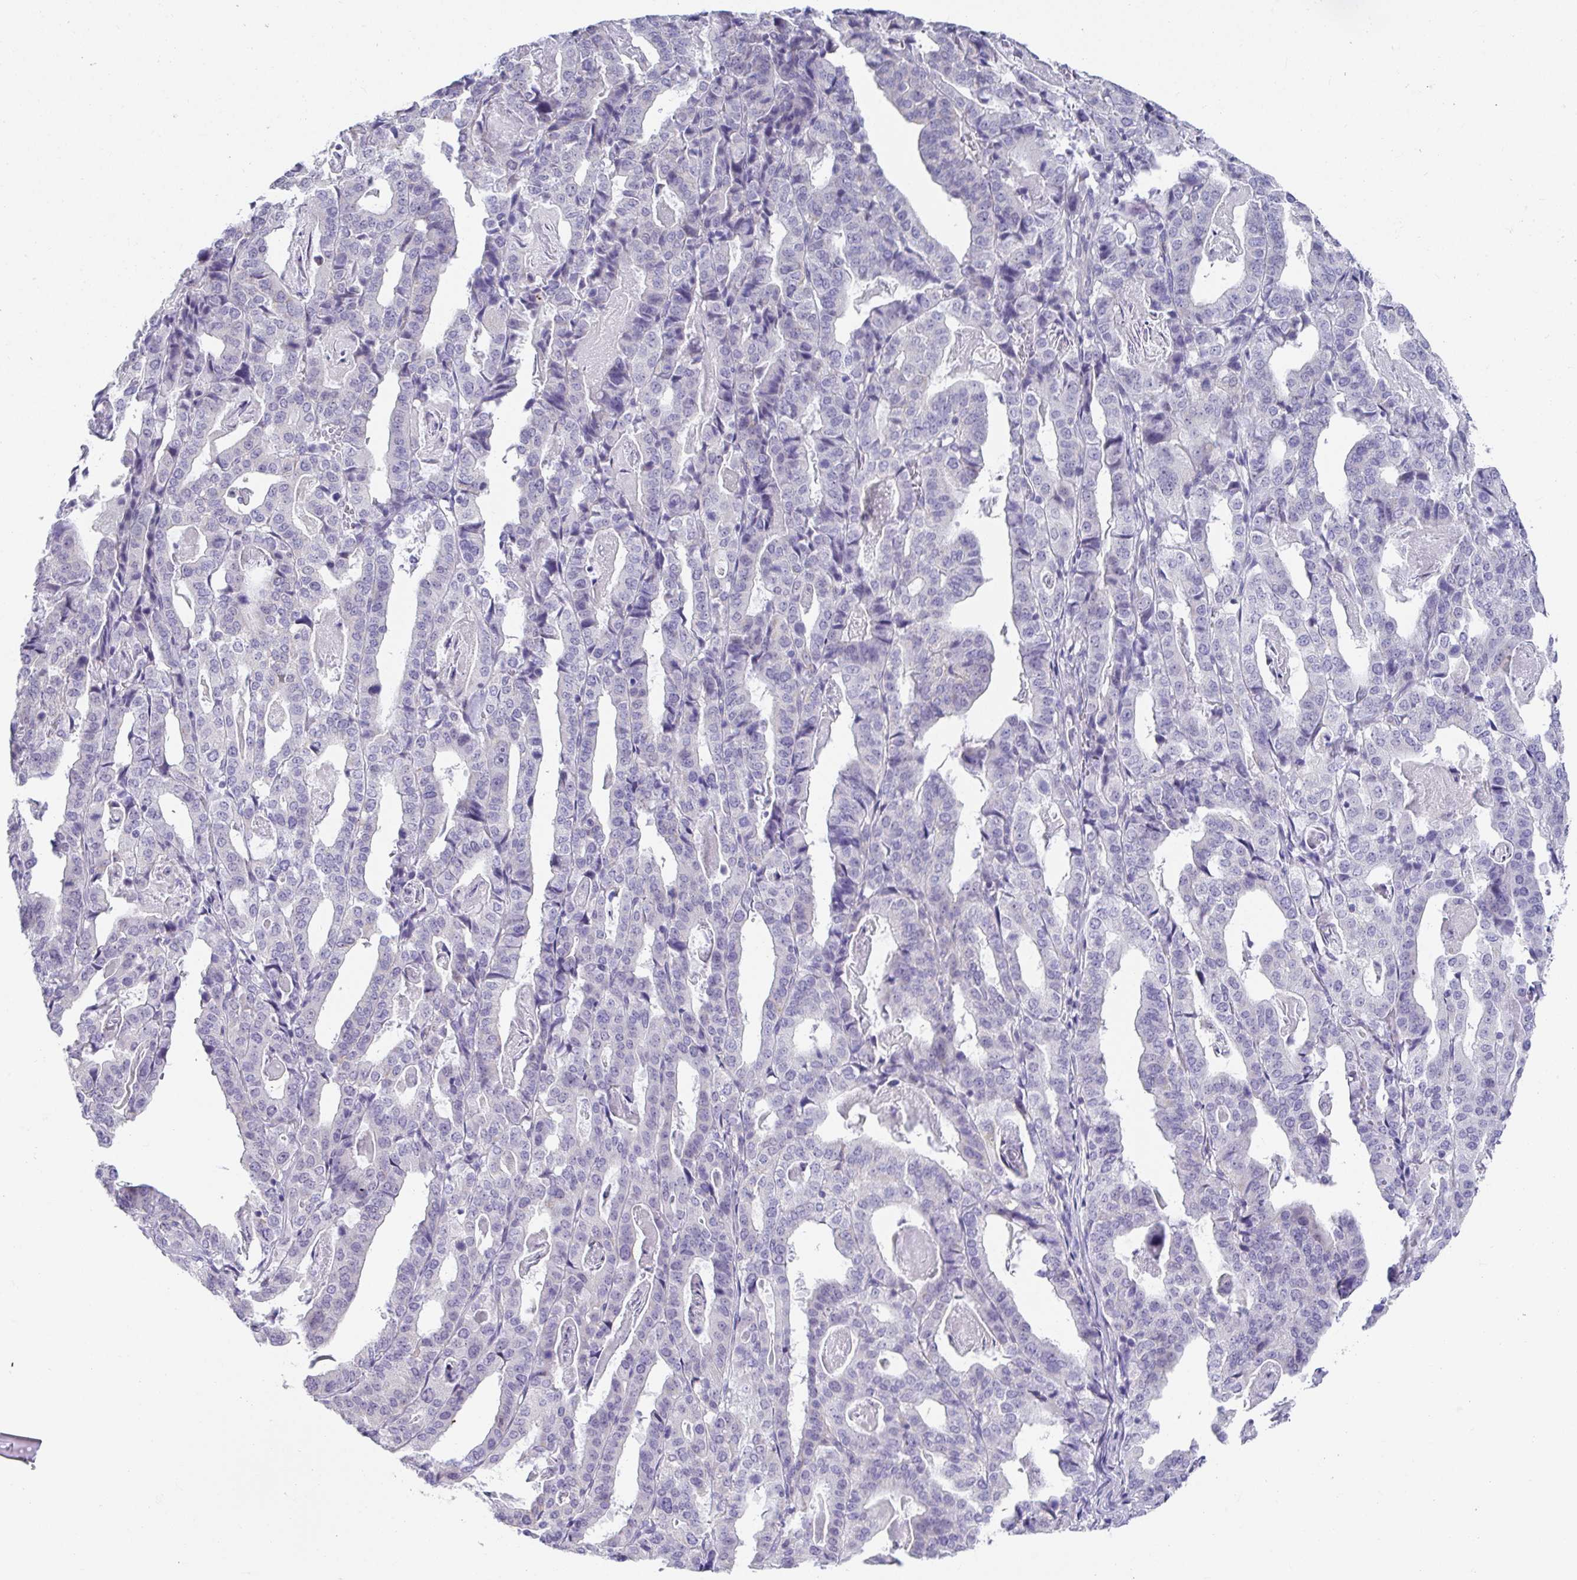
{"staining": {"intensity": "negative", "quantity": "none", "location": "none"}, "tissue": "stomach cancer", "cell_type": "Tumor cells", "image_type": "cancer", "snomed": [{"axis": "morphology", "description": "Adenocarcinoma, NOS"}, {"axis": "topography", "description": "Stomach"}], "caption": "DAB (3,3'-diaminobenzidine) immunohistochemical staining of human stomach cancer exhibits no significant positivity in tumor cells.", "gene": "CXCR1", "patient": {"sex": "male", "age": 48}}